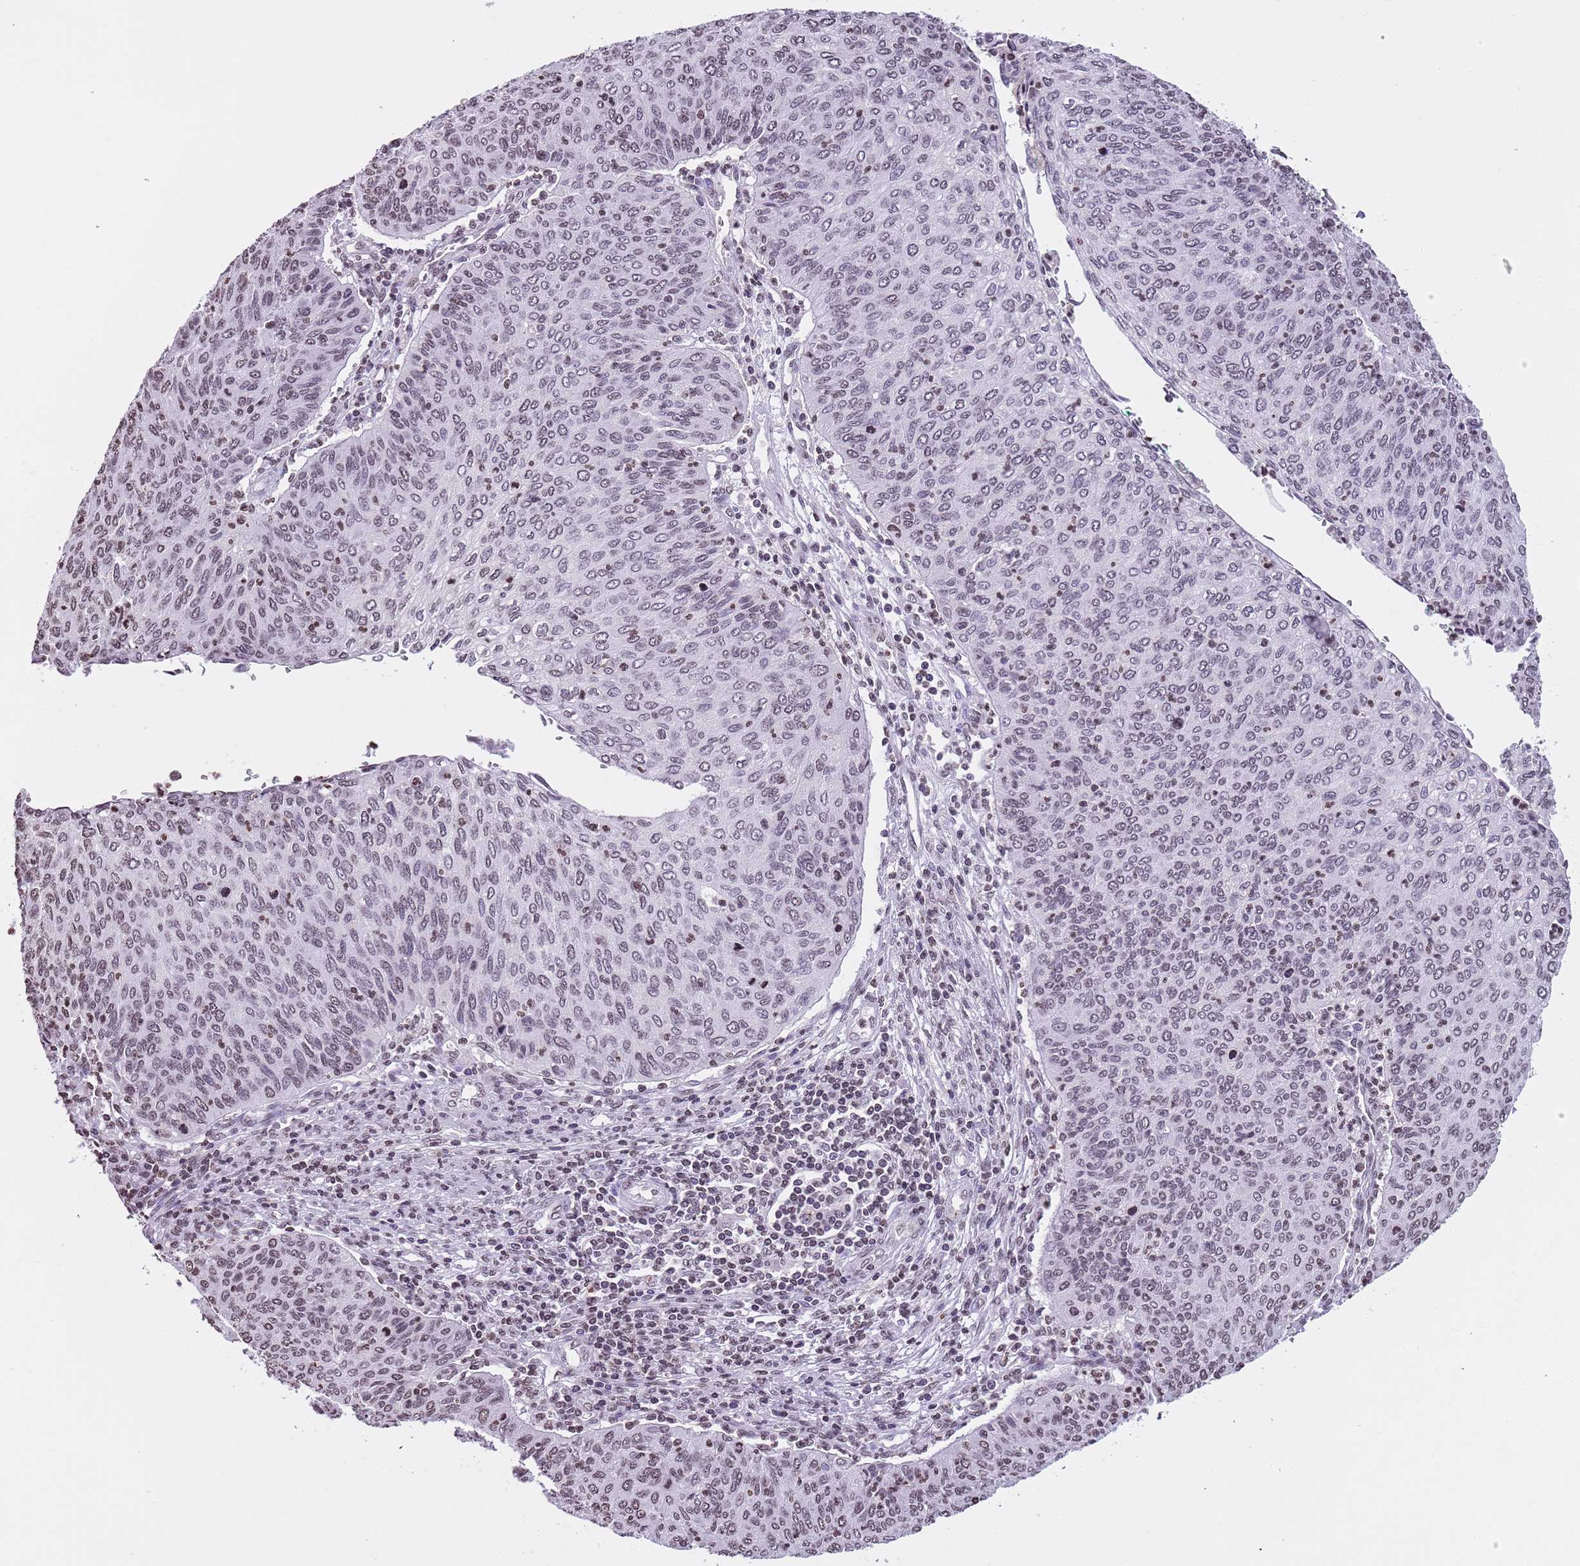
{"staining": {"intensity": "weak", "quantity": "25%-75%", "location": "nuclear"}, "tissue": "cervical cancer", "cell_type": "Tumor cells", "image_type": "cancer", "snomed": [{"axis": "morphology", "description": "Squamous cell carcinoma, NOS"}, {"axis": "topography", "description": "Cervix"}], "caption": "Cervical squamous cell carcinoma stained with IHC reveals weak nuclear staining in about 25%-75% of tumor cells.", "gene": "KPNA3", "patient": {"sex": "female", "age": 38}}